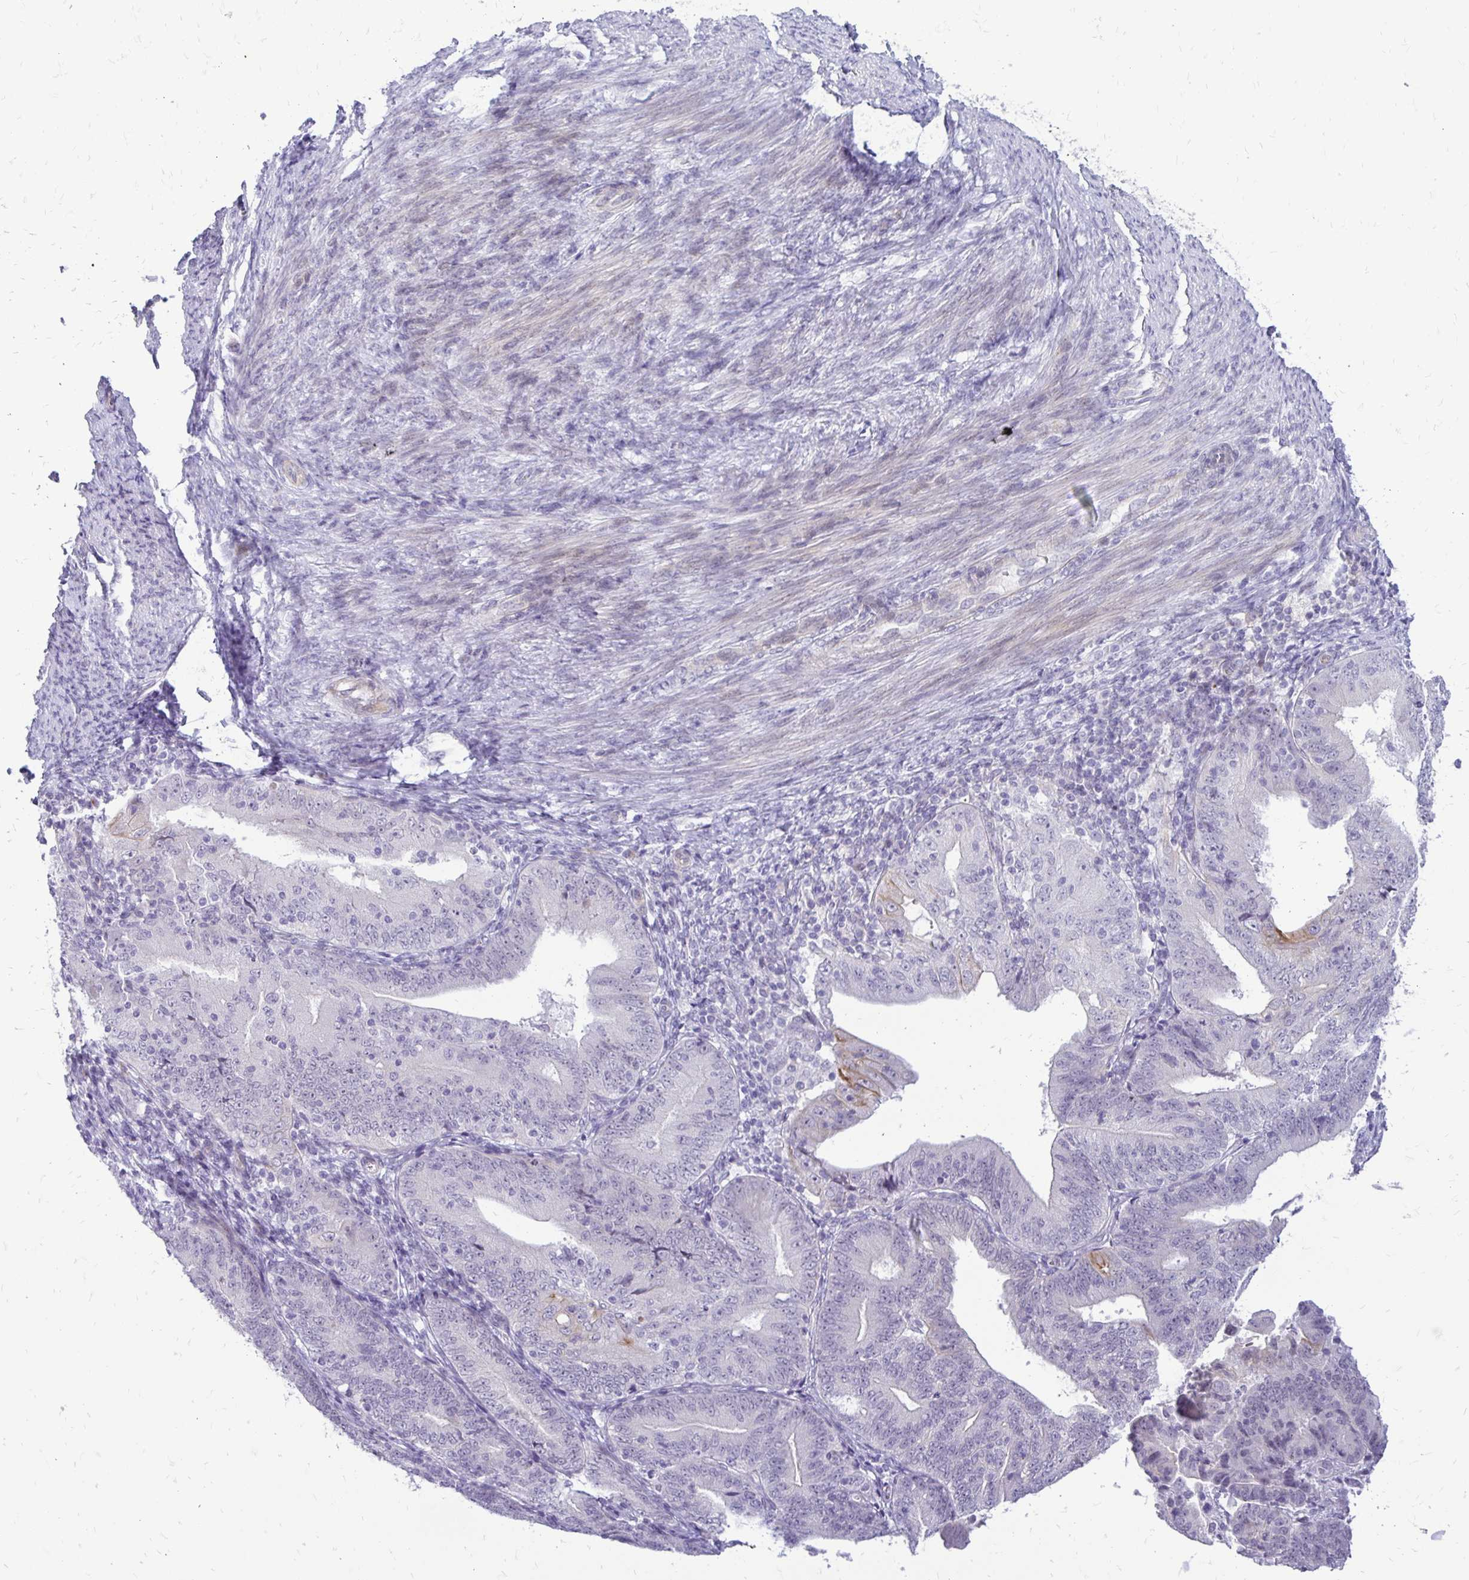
{"staining": {"intensity": "negative", "quantity": "none", "location": "none"}, "tissue": "endometrial cancer", "cell_type": "Tumor cells", "image_type": "cancer", "snomed": [{"axis": "morphology", "description": "Adenocarcinoma, NOS"}, {"axis": "topography", "description": "Endometrium"}], "caption": "A high-resolution micrograph shows immunohistochemistry staining of endometrial adenocarcinoma, which demonstrates no significant staining in tumor cells. (Brightfield microscopy of DAB immunohistochemistry (IHC) at high magnification).", "gene": "EPYC", "patient": {"sex": "female", "age": 70}}